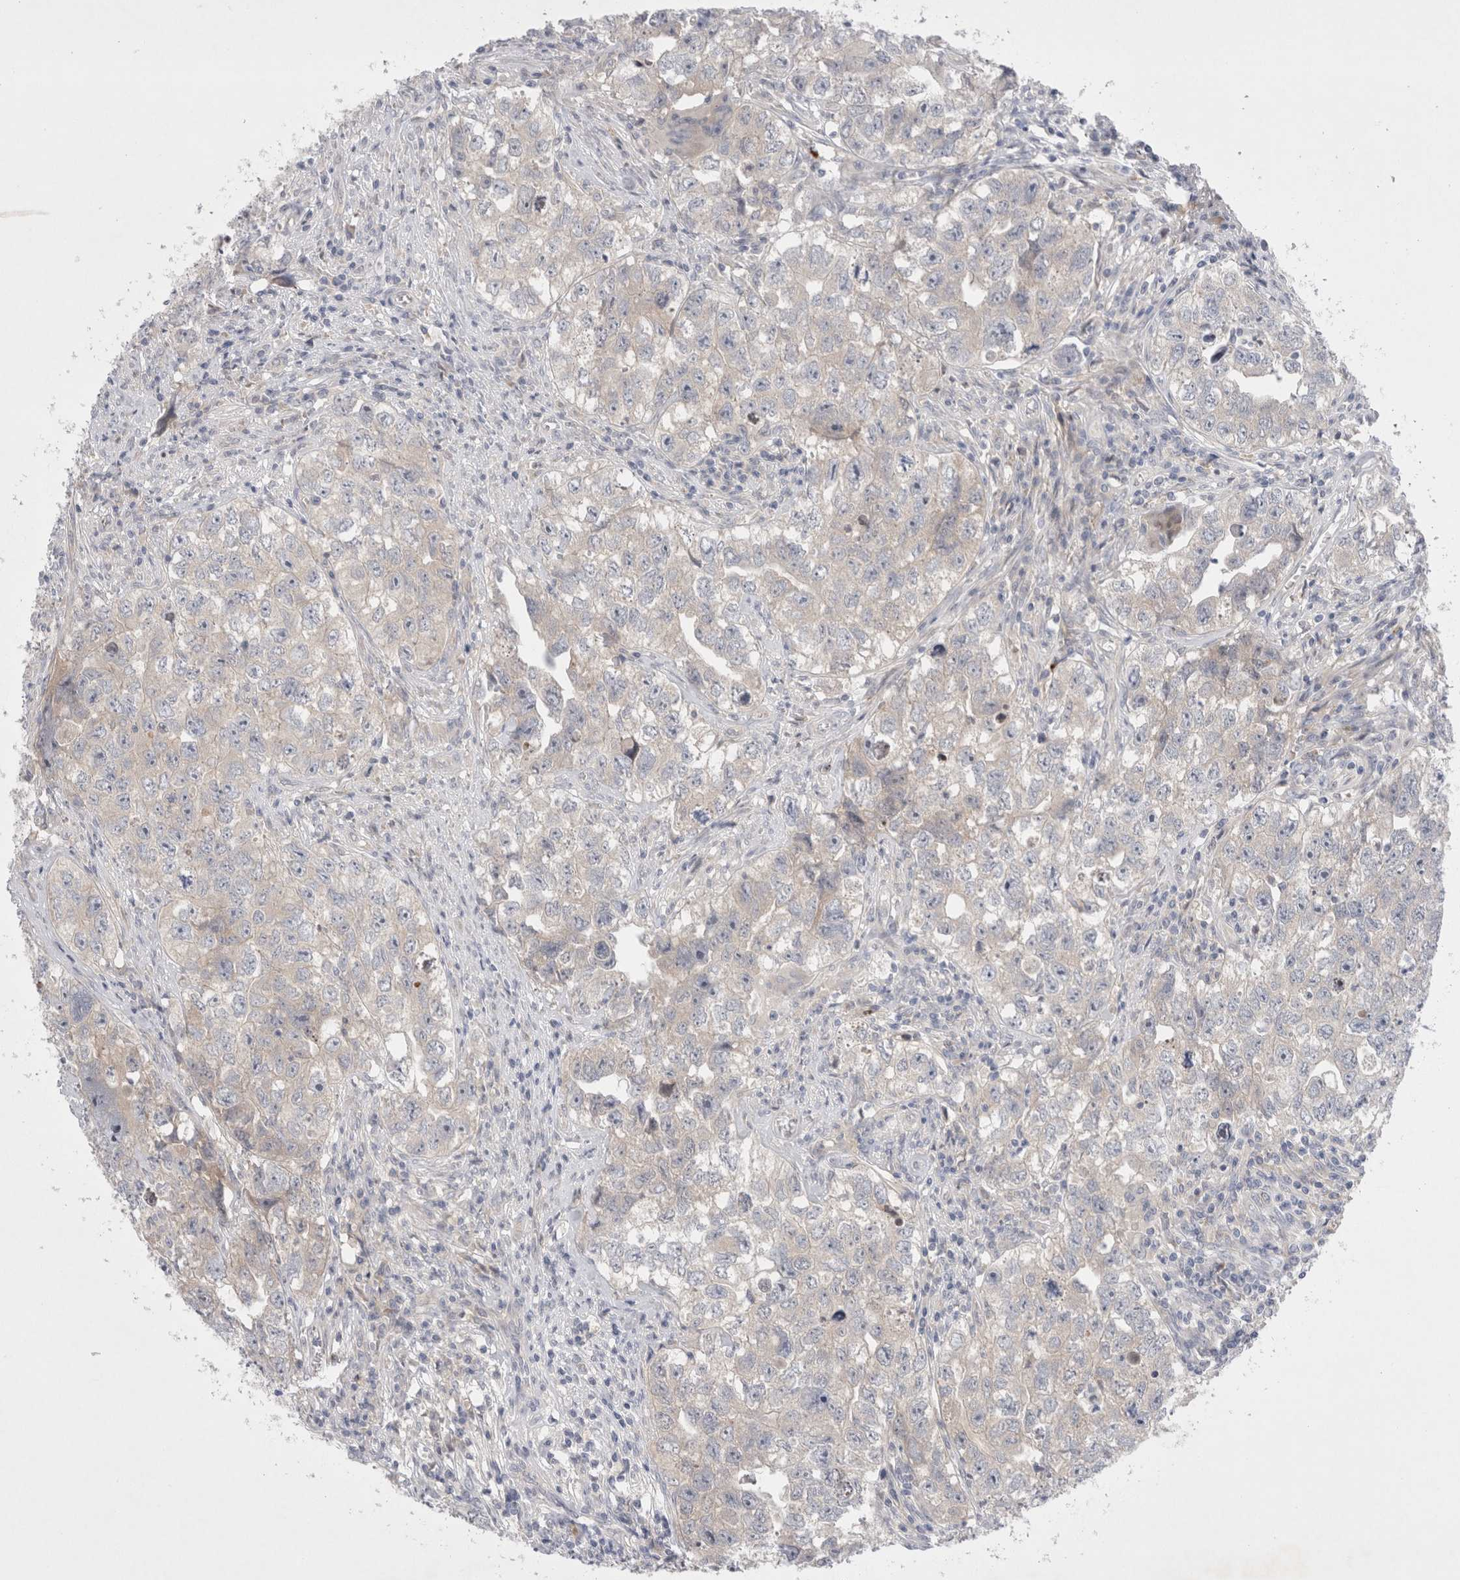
{"staining": {"intensity": "negative", "quantity": "none", "location": "none"}, "tissue": "testis cancer", "cell_type": "Tumor cells", "image_type": "cancer", "snomed": [{"axis": "morphology", "description": "Seminoma, NOS"}, {"axis": "morphology", "description": "Carcinoma, Embryonal, NOS"}, {"axis": "topography", "description": "Testis"}], "caption": "Tumor cells are negative for protein expression in human testis embryonal carcinoma.", "gene": "RBM12B", "patient": {"sex": "male", "age": 43}}